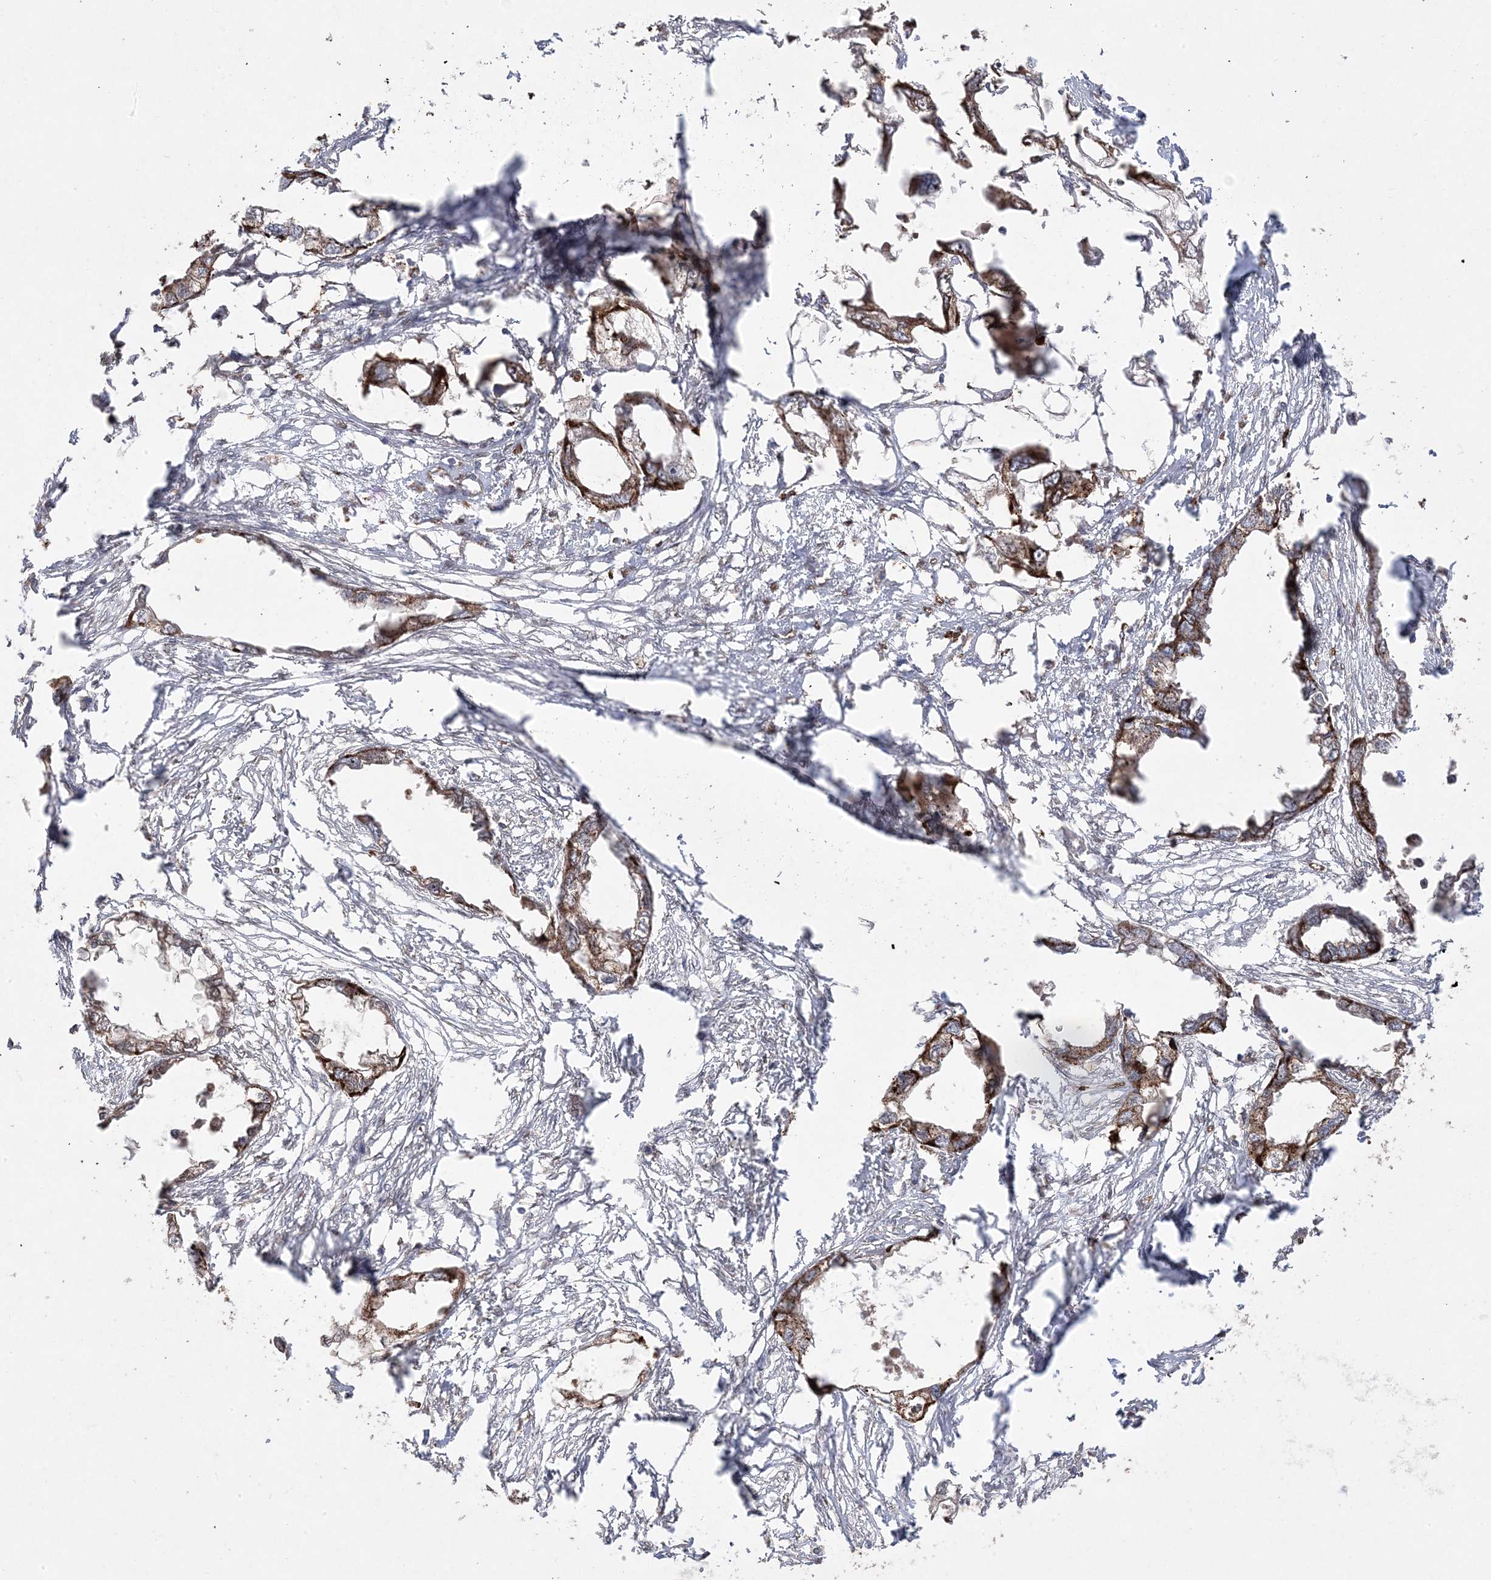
{"staining": {"intensity": "moderate", "quantity": ">75%", "location": "cytoplasmic/membranous"}, "tissue": "endometrial cancer", "cell_type": "Tumor cells", "image_type": "cancer", "snomed": [{"axis": "morphology", "description": "Adenocarcinoma, NOS"}, {"axis": "morphology", "description": "Adenocarcinoma, metastatic, NOS"}, {"axis": "topography", "description": "Adipose tissue"}, {"axis": "topography", "description": "Endometrium"}], "caption": "Human adenocarcinoma (endometrial) stained with a brown dye exhibits moderate cytoplasmic/membranous positive expression in about >75% of tumor cells.", "gene": "PPOX", "patient": {"sex": "female", "age": 67}}